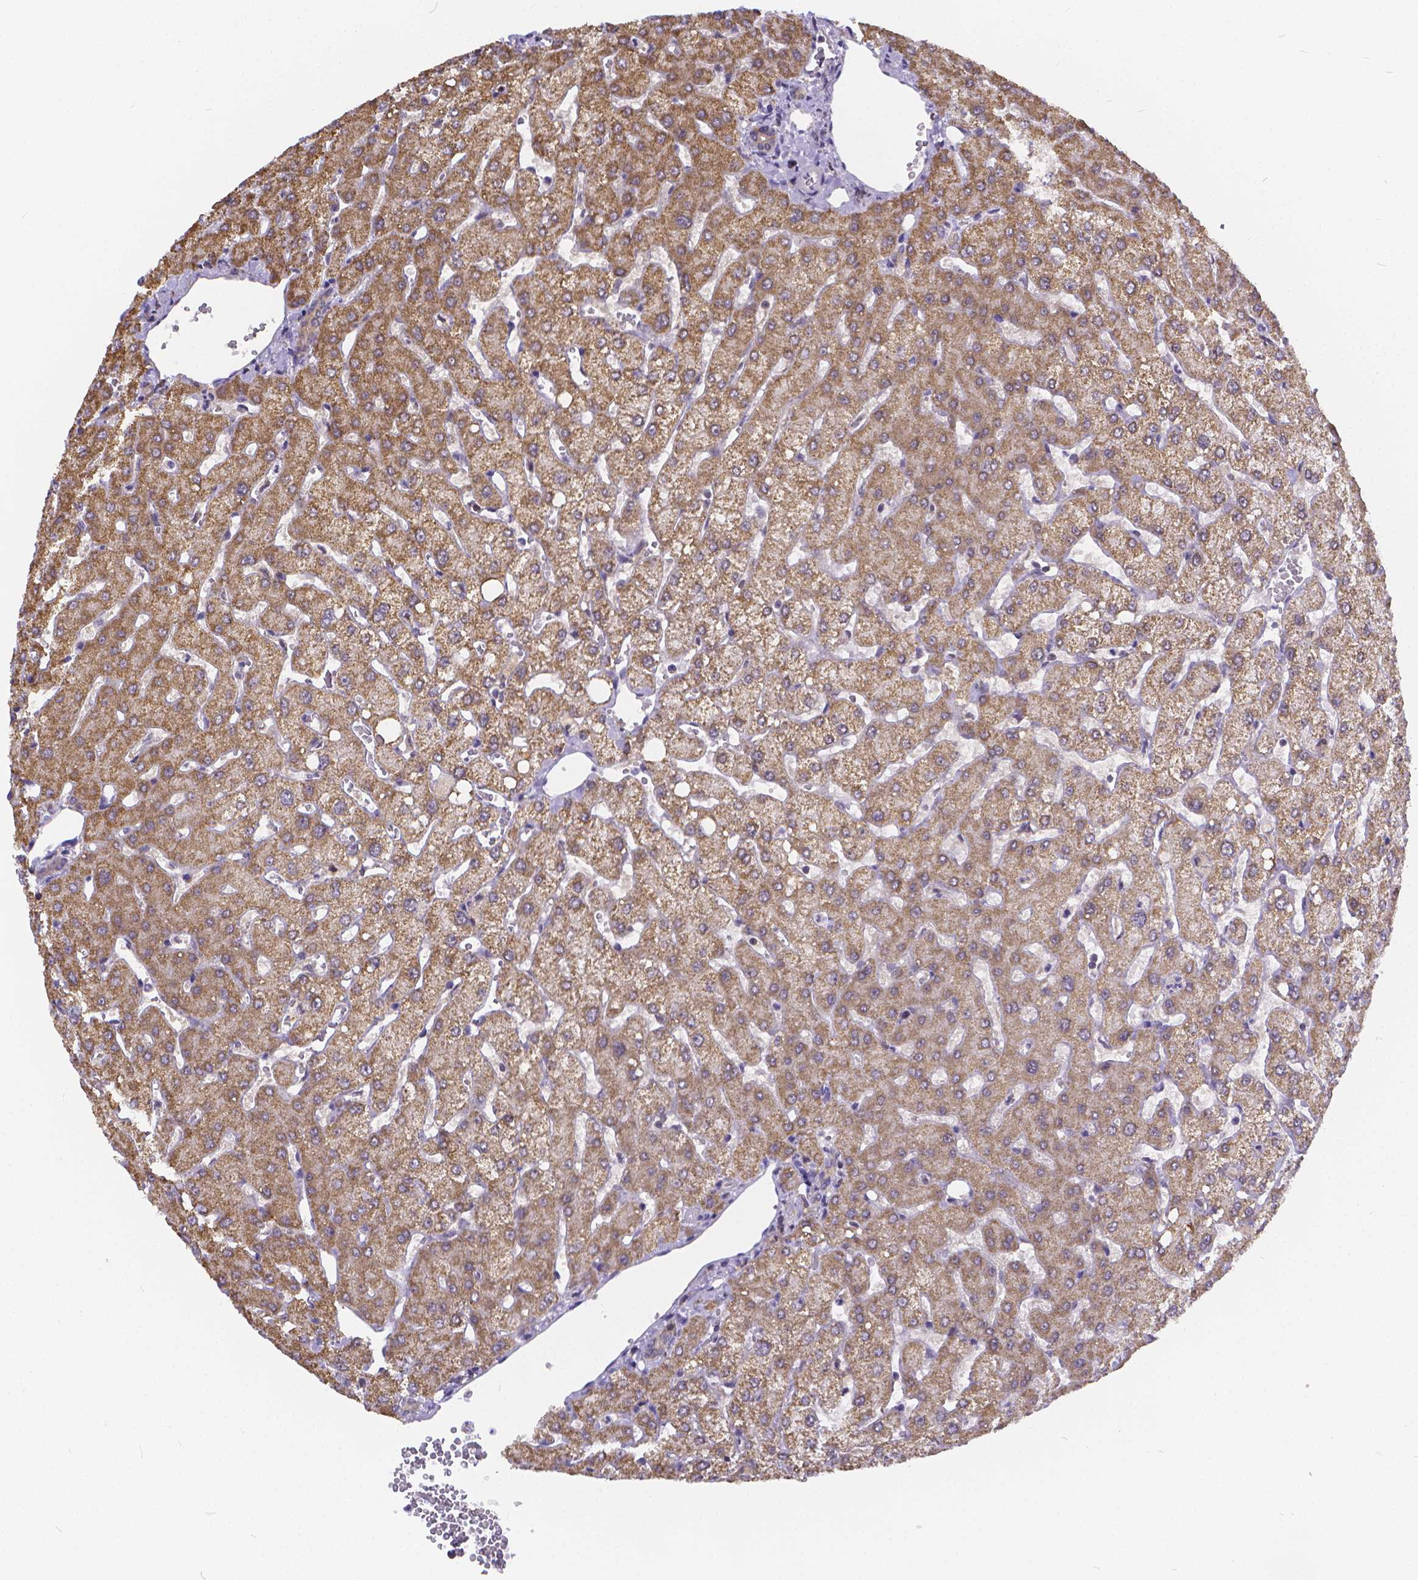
{"staining": {"intensity": "negative", "quantity": "none", "location": "none"}, "tissue": "liver", "cell_type": "Cholangiocytes", "image_type": "normal", "snomed": [{"axis": "morphology", "description": "Normal tissue, NOS"}, {"axis": "topography", "description": "Liver"}], "caption": "IHC photomicrograph of normal liver stained for a protein (brown), which shows no expression in cholangiocytes.", "gene": "GLRB", "patient": {"sex": "female", "age": 54}}